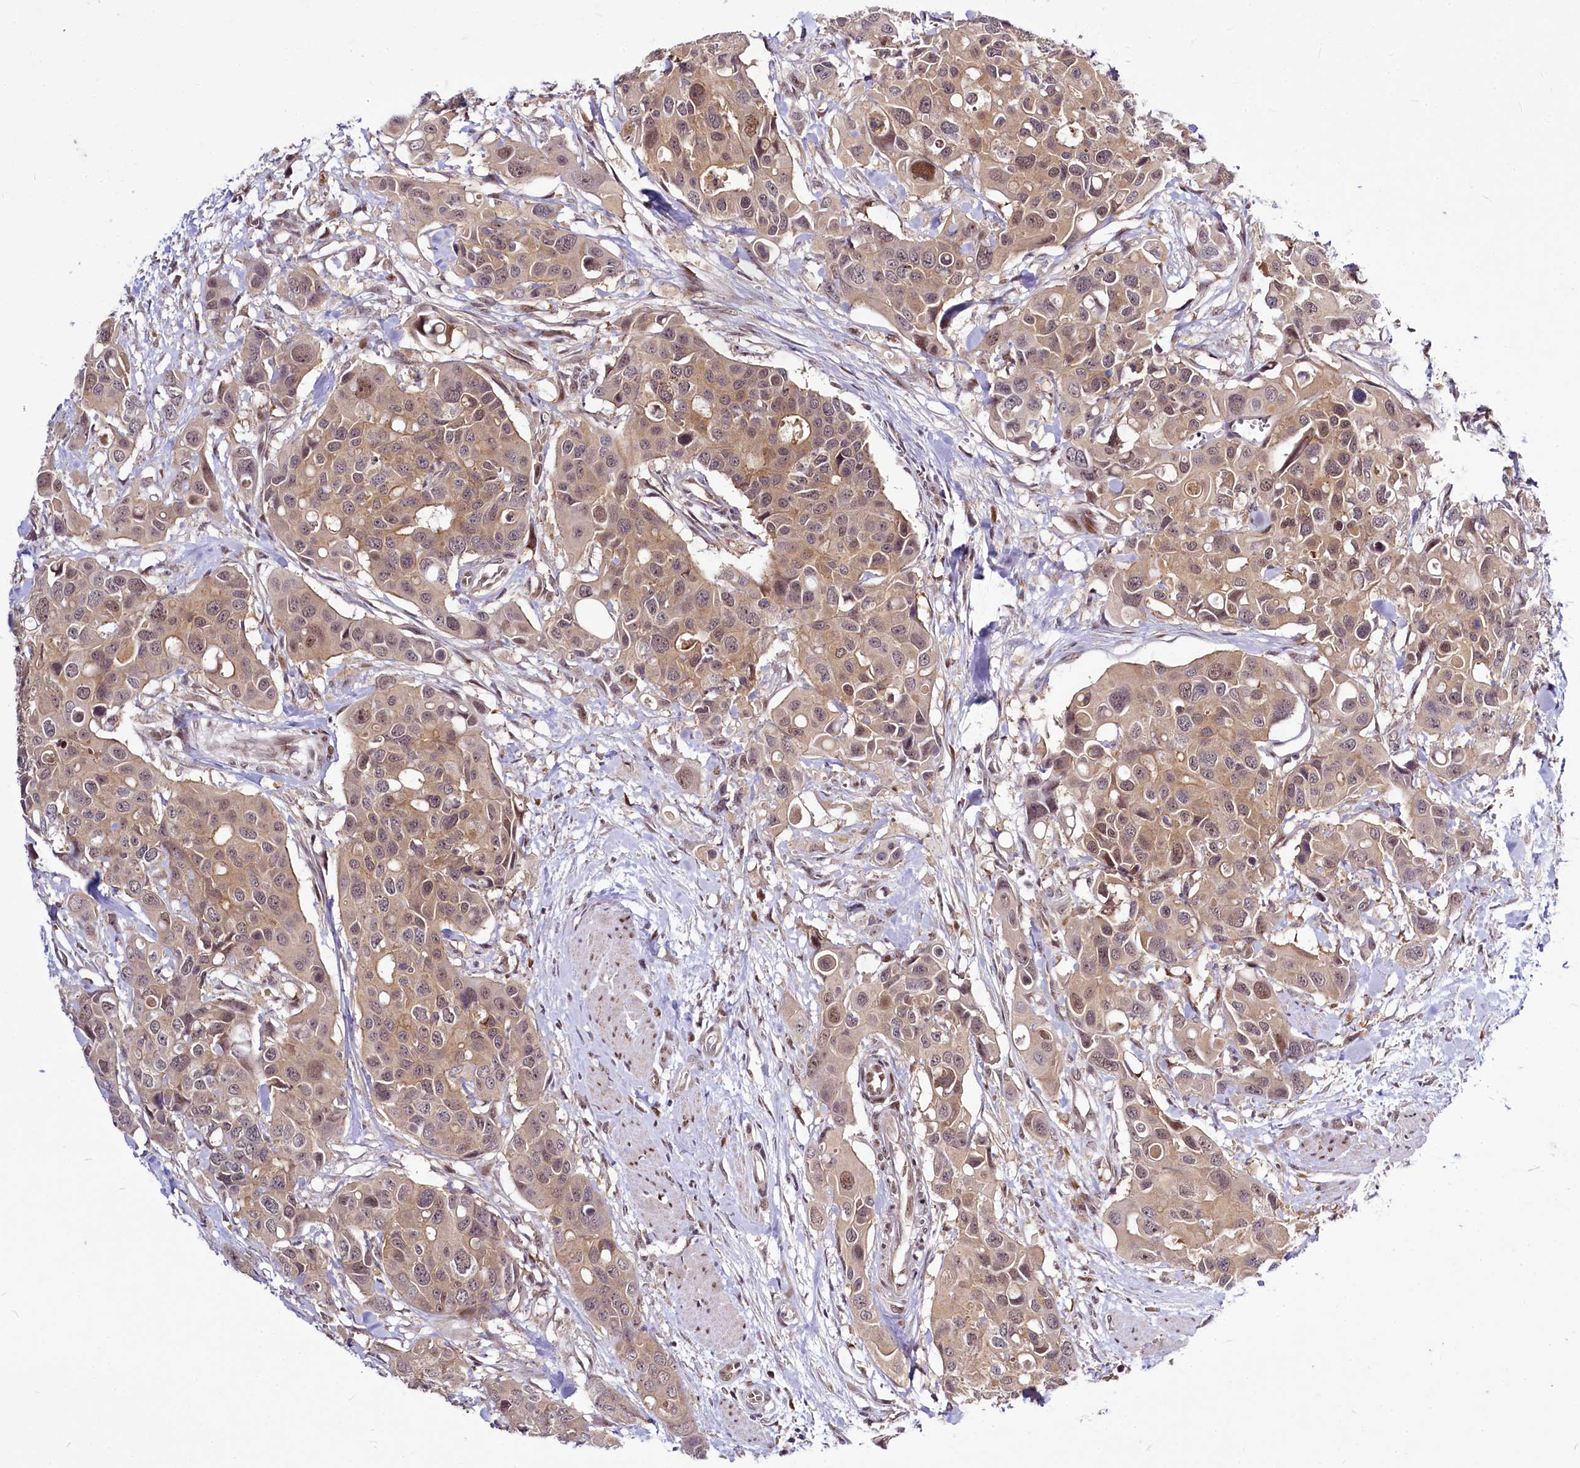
{"staining": {"intensity": "moderate", "quantity": ">75%", "location": "cytoplasmic/membranous,nuclear"}, "tissue": "colorectal cancer", "cell_type": "Tumor cells", "image_type": "cancer", "snomed": [{"axis": "morphology", "description": "Adenocarcinoma, NOS"}, {"axis": "topography", "description": "Colon"}], "caption": "The photomicrograph reveals immunohistochemical staining of adenocarcinoma (colorectal). There is moderate cytoplasmic/membranous and nuclear positivity is present in about >75% of tumor cells.", "gene": "MAML2", "patient": {"sex": "male", "age": 77}}